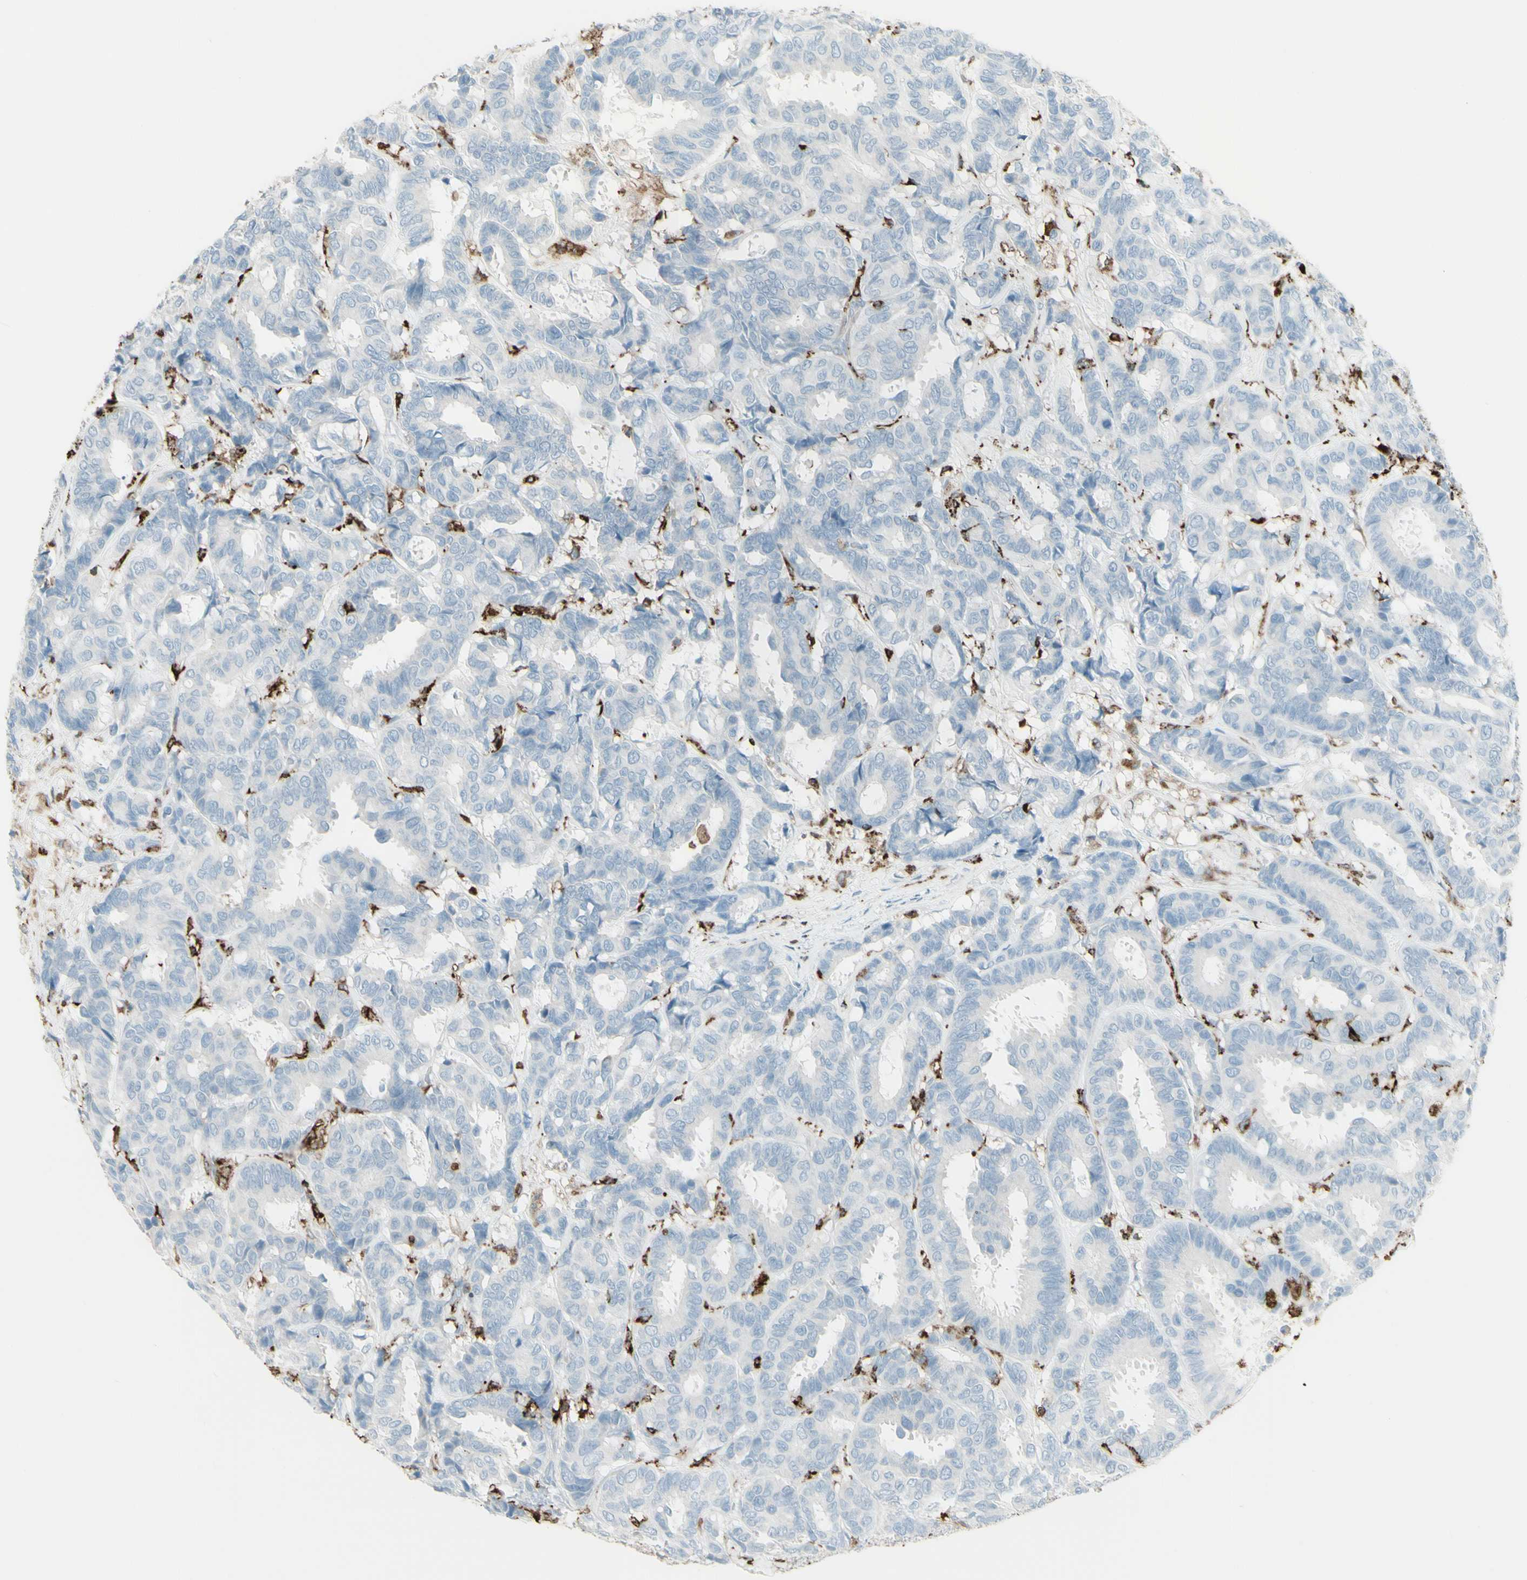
{"staining": {"intensity": "negative", "quantity": "none", "location": "none"}, "tissue": "breast cancer", "cell_type": "Tumor cells", "image_type": "cancer", "snomed": [{"axis": "morphology", "description": "Duct carcinoma"}, {"axis": "topography", "description": "Breast"}], "caption": "DAB (3,3'-diaminobenzidine) immunohistochemical staining of human breast cancer exhibits no significant positivity in tumor cells.", "gene": "HLA-DPB1", "patient": {"sex": "female", "age": 87}}